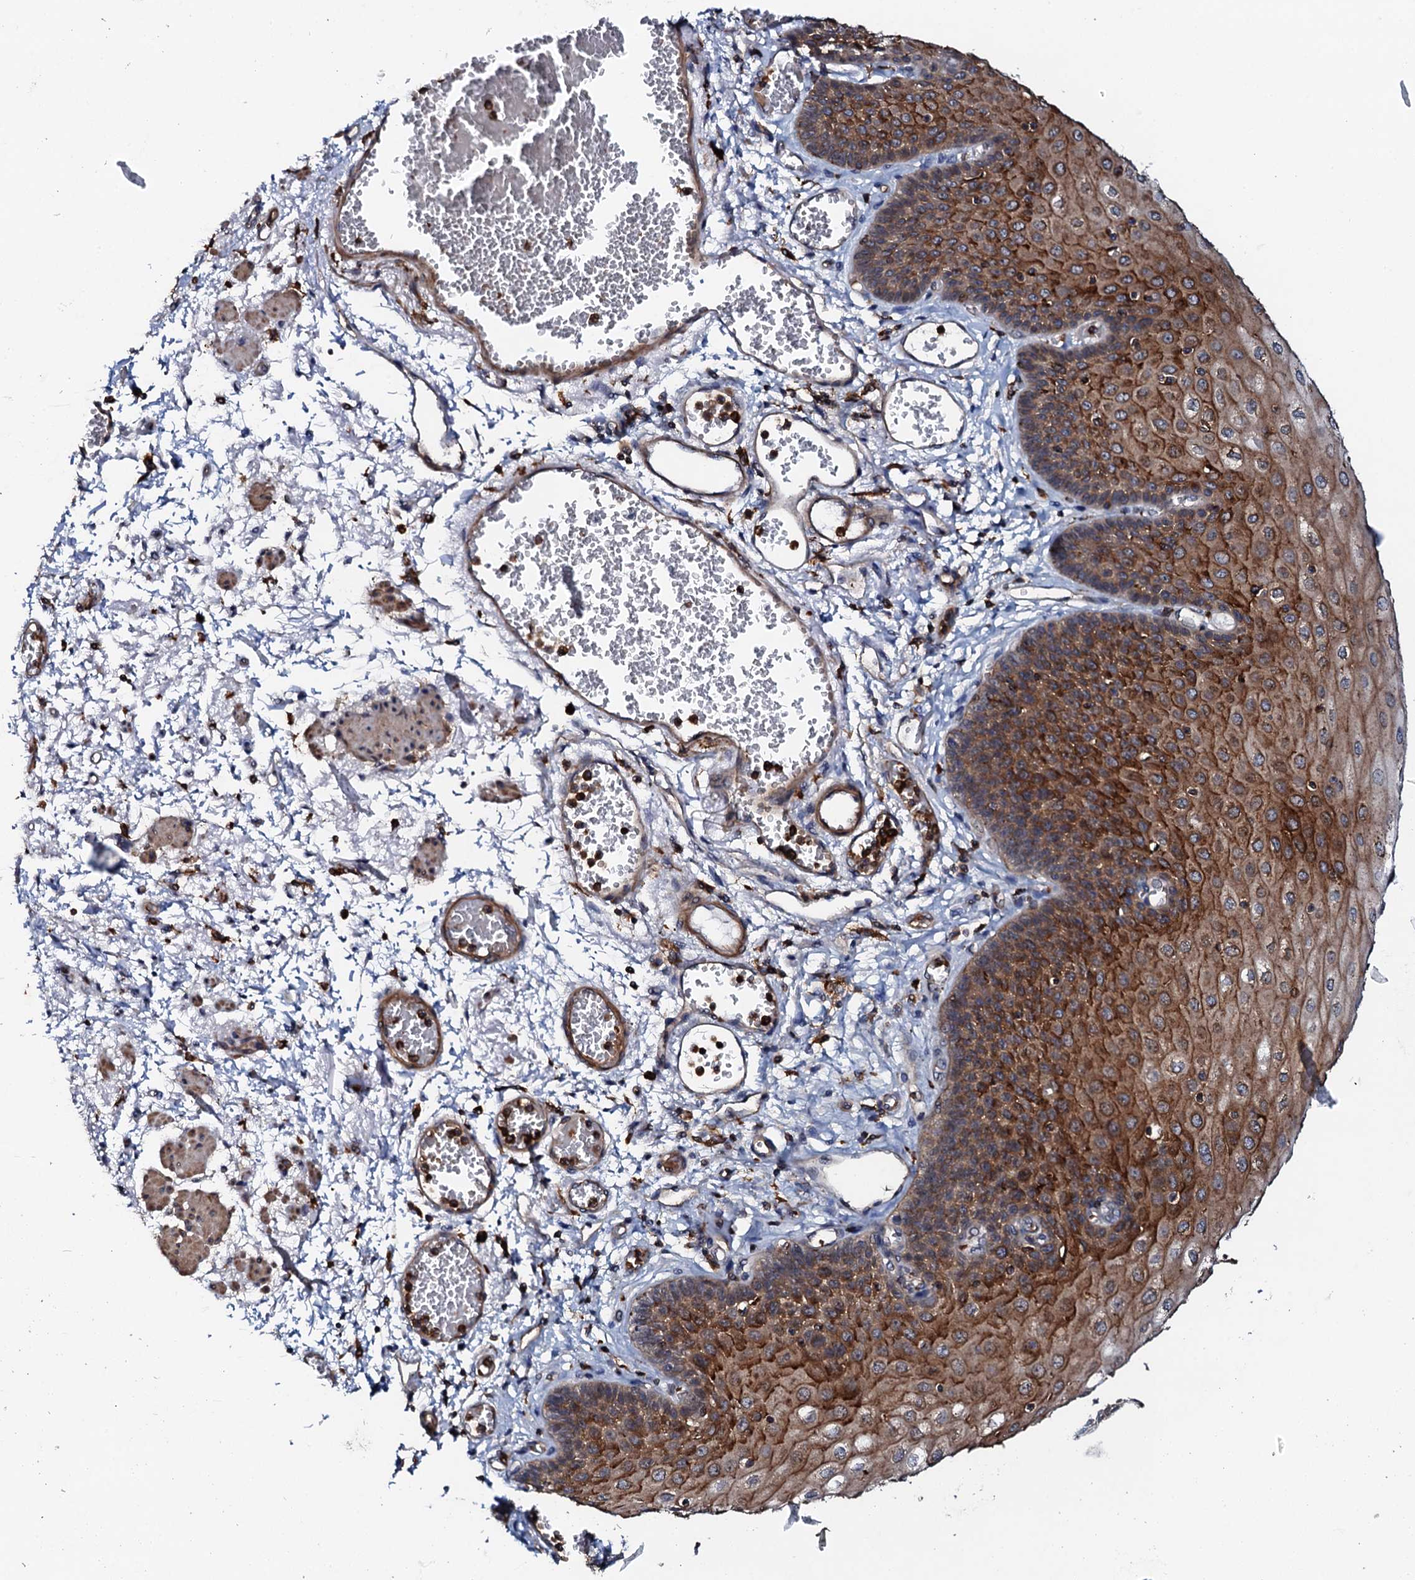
{"staining": {"intensity": "strong", "quantity": "25%-75%", "location": "cytoplasmic/membranous"}, "tissue": "esophagus", "cell_type": "Squamous epithelial cells", "image_type": "normal", "snomed": [{"axis": "morphology", "description": "Normal tissue, NOS"}, {"axis": "topography", "description": "Esophagus"}], "caption": "IHC micrograph of benign esophagus: esophagus stained using immunohistochemistry (IHC) demonstrates high levels of strong protein expression localized specifically in the cytoplasmic/membranous of squamous epithelial cells, appearing as a cytoplasmic/membranous brown color.", "gene": "VAMP8", "patient": {"sex": "male", "age": 81}}